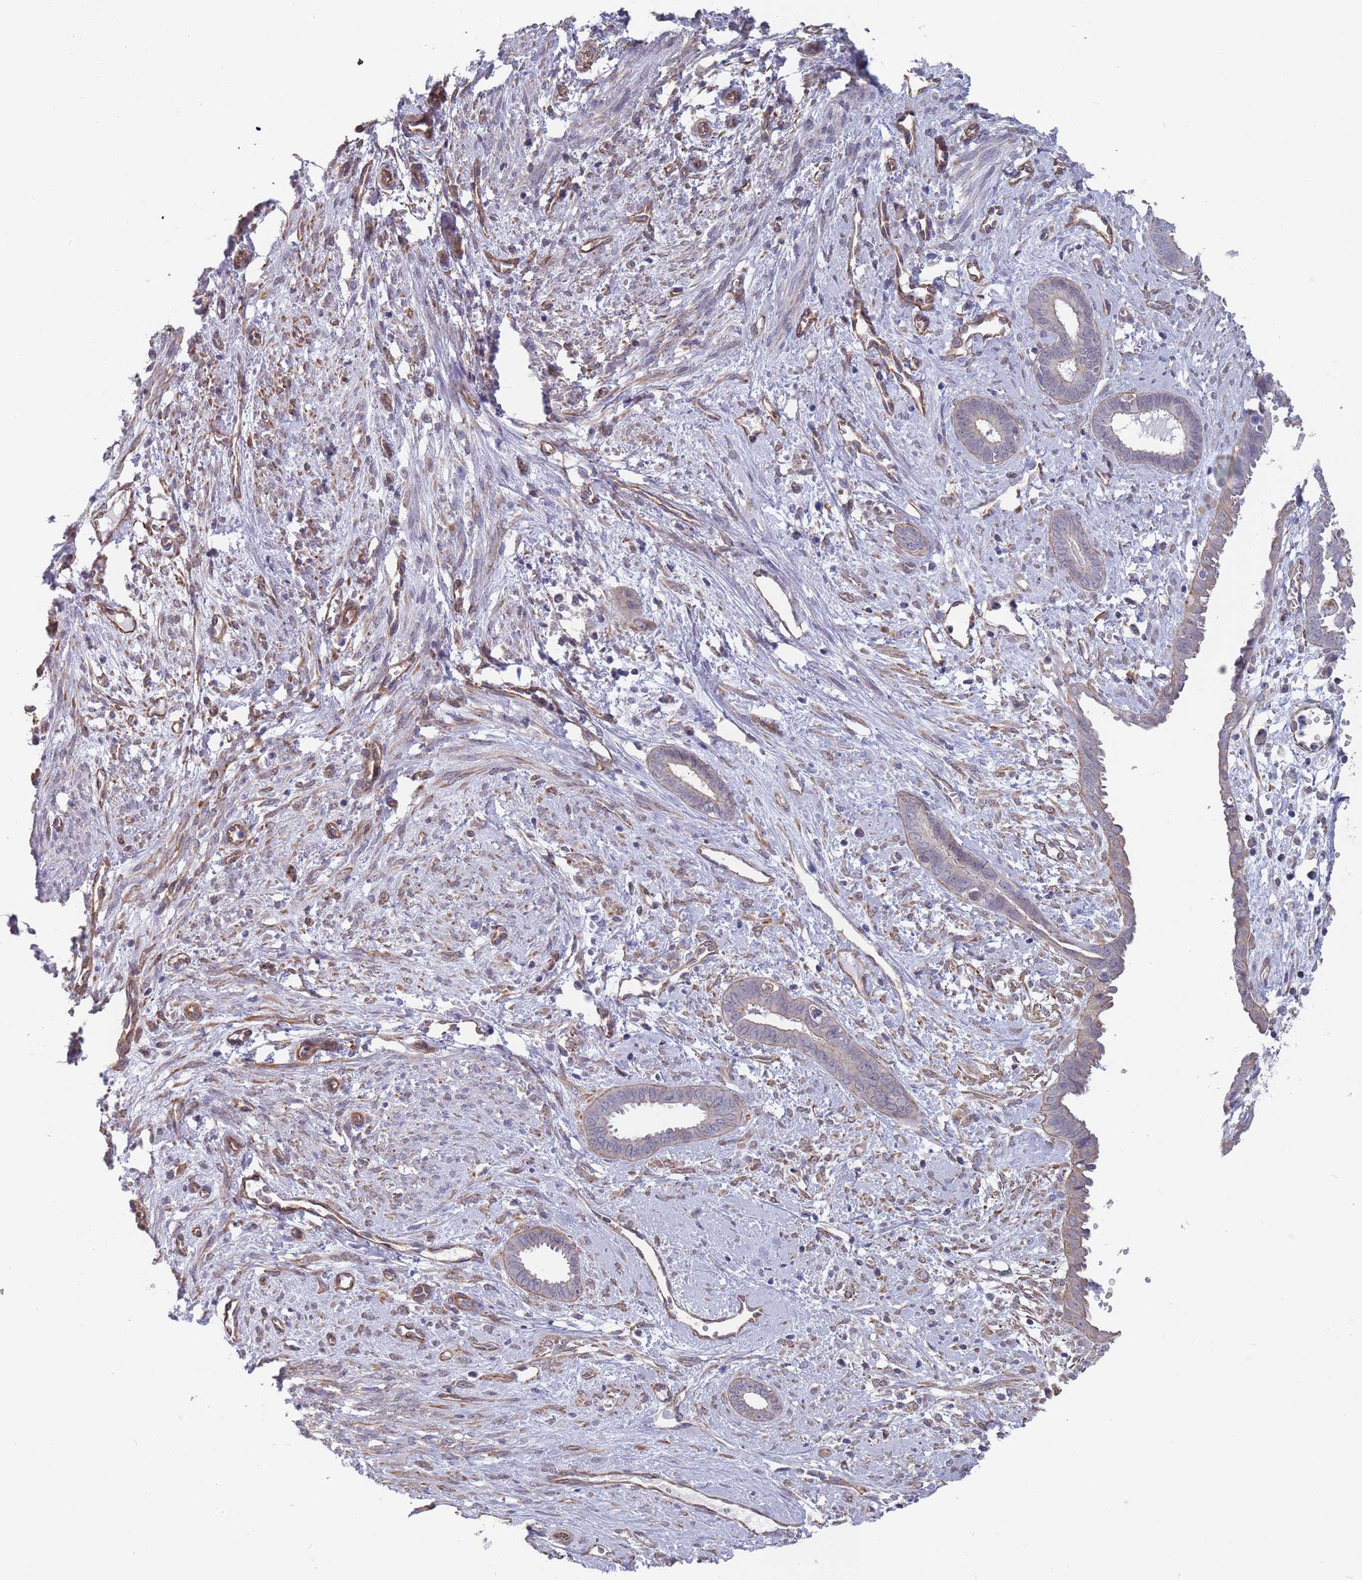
{"staining": {"intensity": "weak", "quantity": "<25%", "location": "cytoplasmic/membranous"}, "tissue": "endometrium", "cell_type": "Cells in endometrial stroma", "image_type": "normal", "snomed": [{"axis": "morphology", "description": "Normal tissue, NOS"}, {"axis": "topography", "description": "Endometrium"}], "caption": "Immunohistochemical staining of benign human endometrium displays no significant staining in cells in endometrial stroma.", "gene": "SLC1A6", "patient": {"sex": "female", "age": 61}}